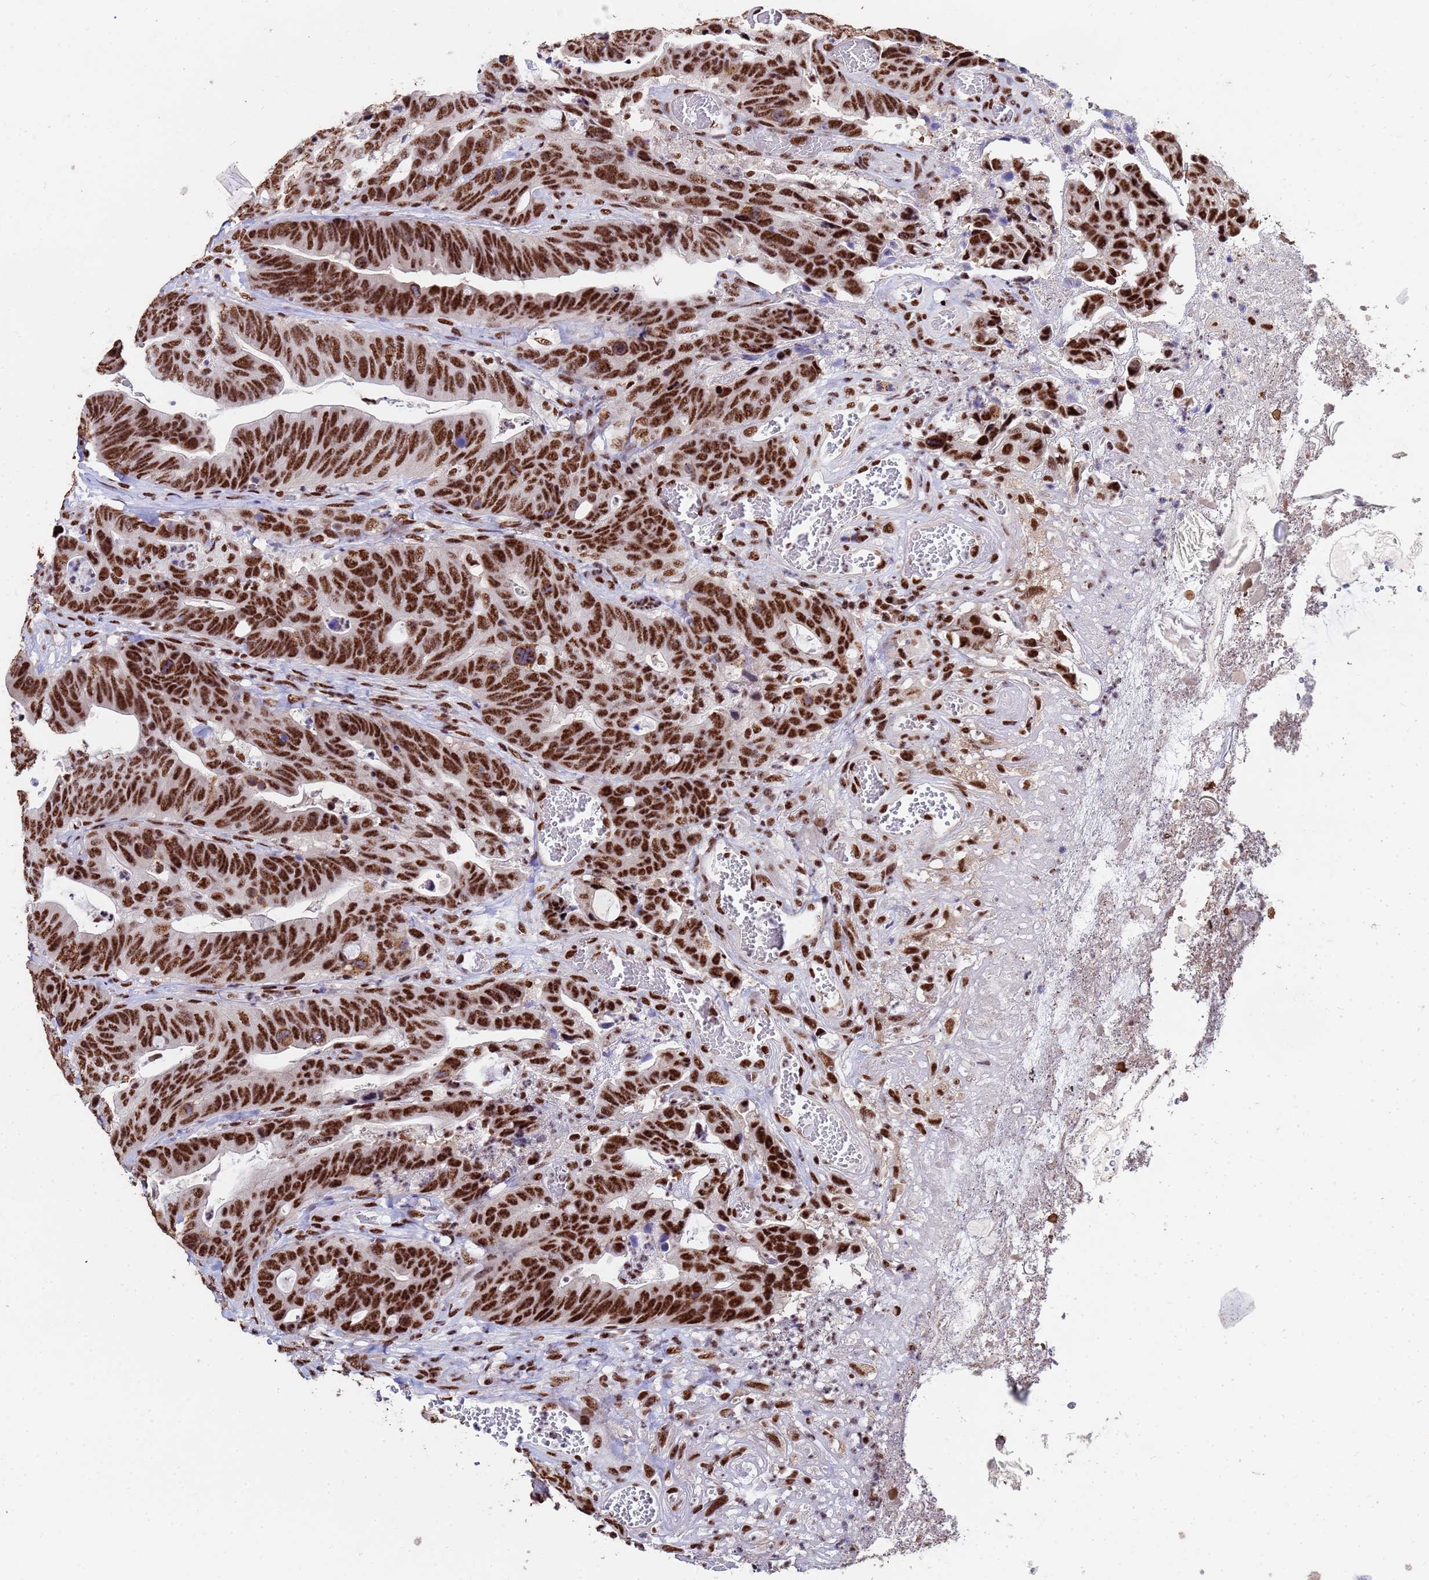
{"staining": {"intensity": "strong", "quantity": ">75%", "location": "nuclear"}, "tissue": "colorectal cancer", "cell_type": "Tumor cells", "image_type": "cancer", "snomed": [{"axis": "morphology", "description": "Adenocarcinoma, NOS"}, {"axis": "topography", "description": "Colon"}], "caption": "DAB (3,3'-diaminobenzidine) immunohistochemical staining of human colorectal cancer shows strong nuclear protein positivity in about >75% of tumor cells. (brown staining indicates protein expression, while blue staining denotes nuclei).", "gene": "SF3B2", "patient": {"sex": "female", "age": 82}}